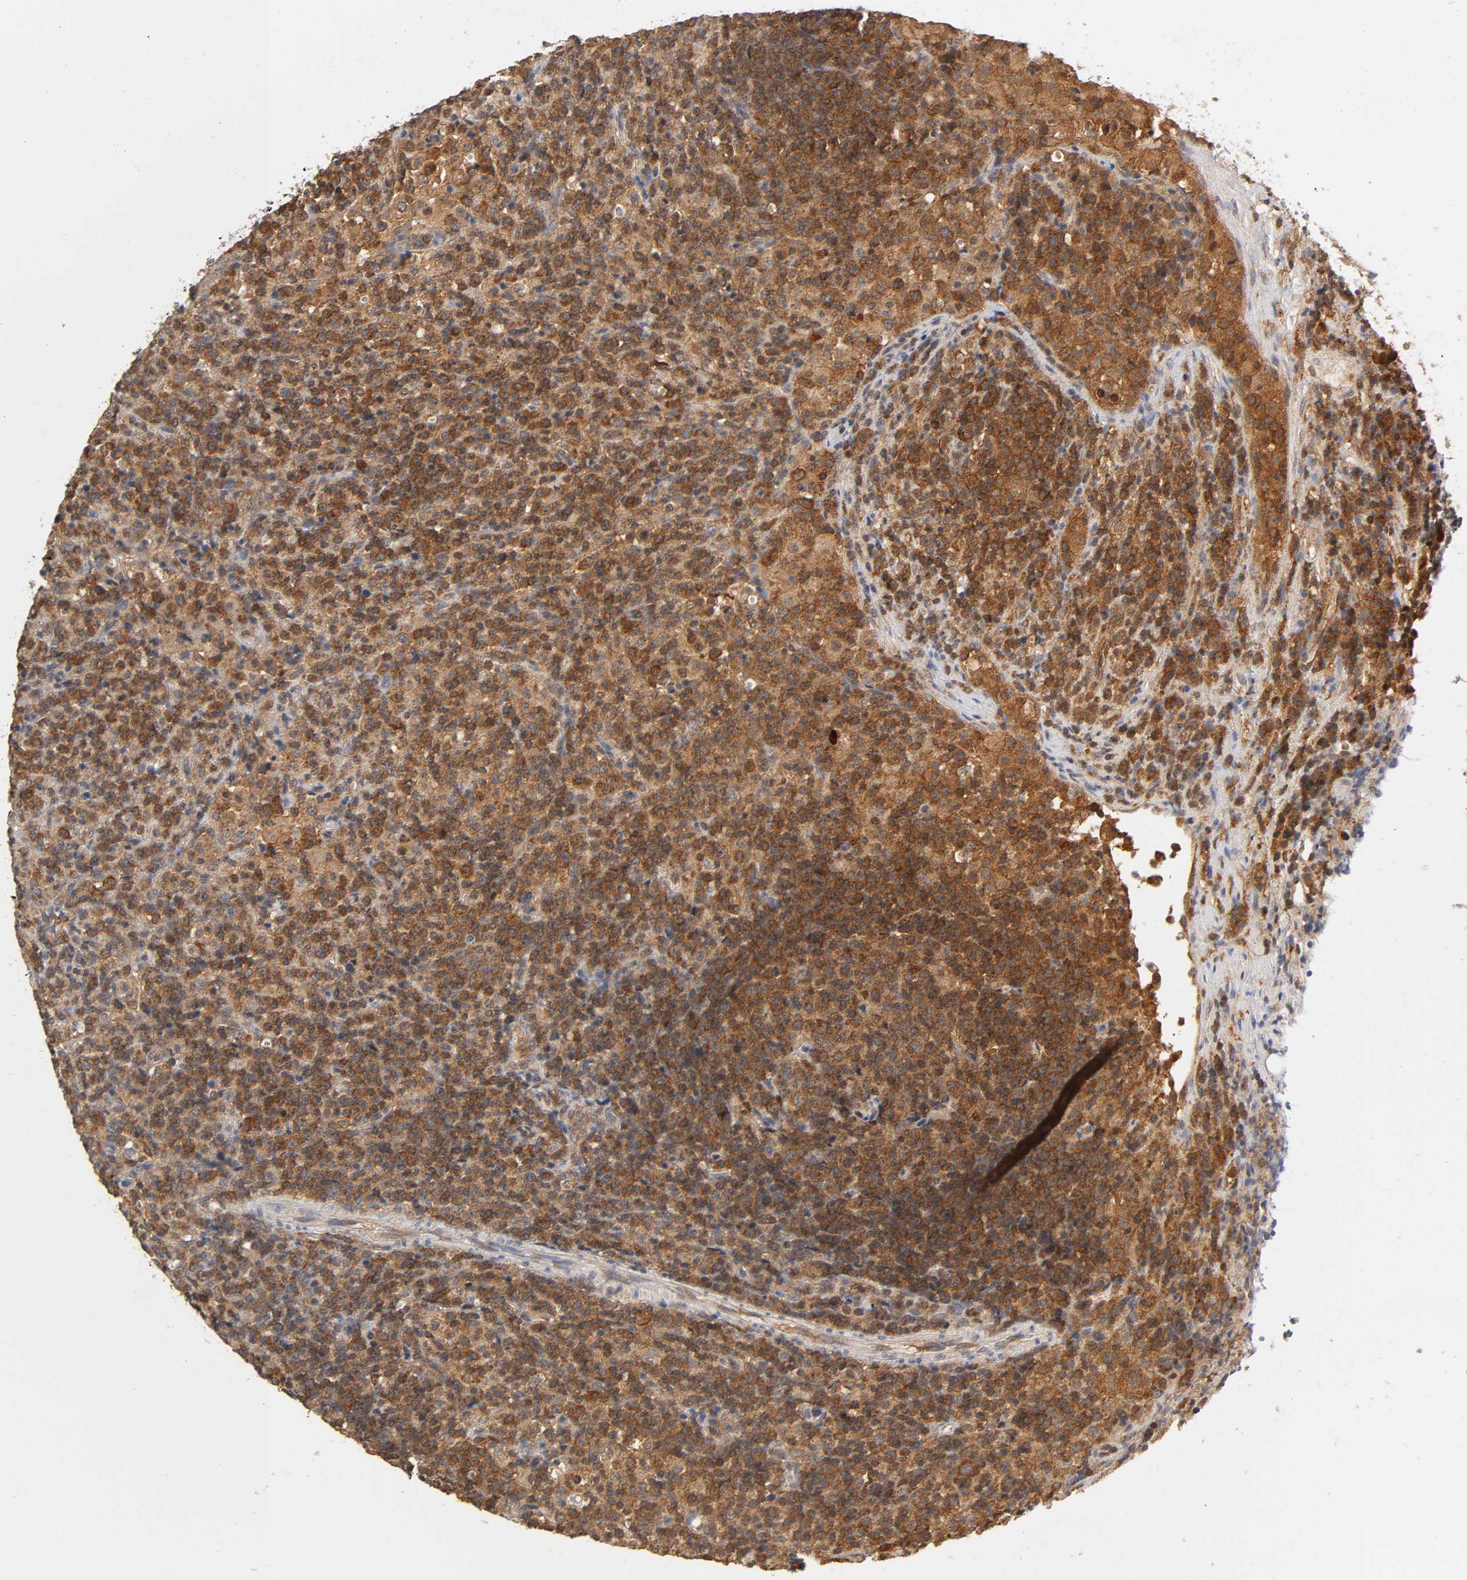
{"staining": {"intensity": "moderate", "quantity": ">75%", "location": "cytoplasmic/membranous"}, "tissue": "lymphoma", "cell_type": "Tumor cells", "image_type": "cancer", "snomed": [{"axis": "morphology", "description": "Hodgkin's disease, NOS"}, {"axis": "topography", "description": "Lymph node"}], "caption": "Moderate cytoplasmic/membranous expression for a protein is seen in about >75% of tumor cells of Hodgkin's disease using IHC.", "gene": "PAFAH1B1", "patient": {"sex": "male", "age": 65}}